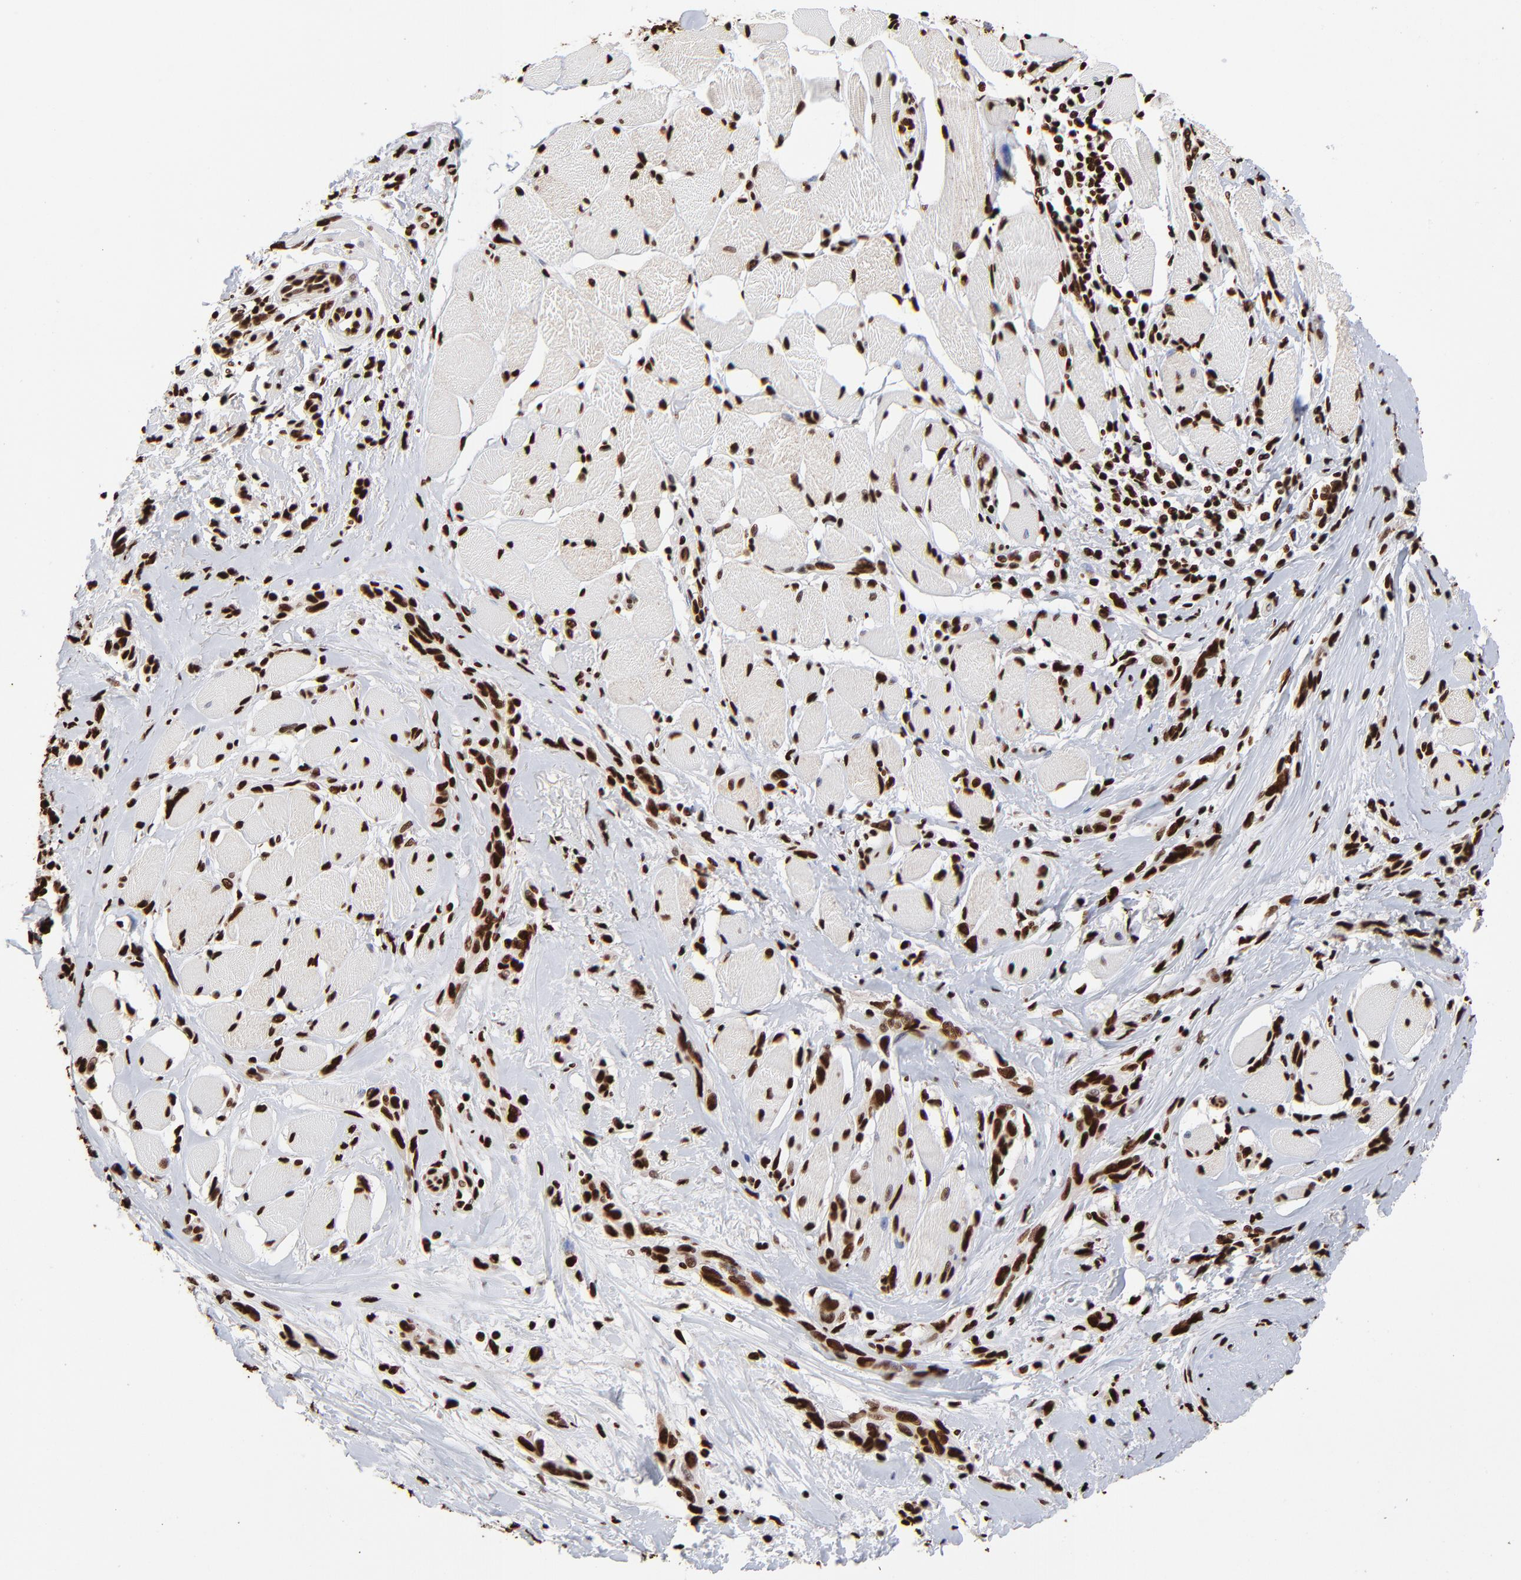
{"staining": {"intensity": "strong", "quantity": ">75%", "location": "nuclear"}, "tissue": "melanoma", "cell_type": "Tumor cells", "image_type": "cancer", "snomed": [{"axis": "morphology", "description": "Malignant melanoma, NOS"}, {"axis": "topography", "description": "Skin"}], "caption": "Protein staining of malignant melanoma tissue displays strong nuclear expression in about >75% of tumor cells.", "gene": "ZNF544", "patient": {"sex": "male", "age": 91}}